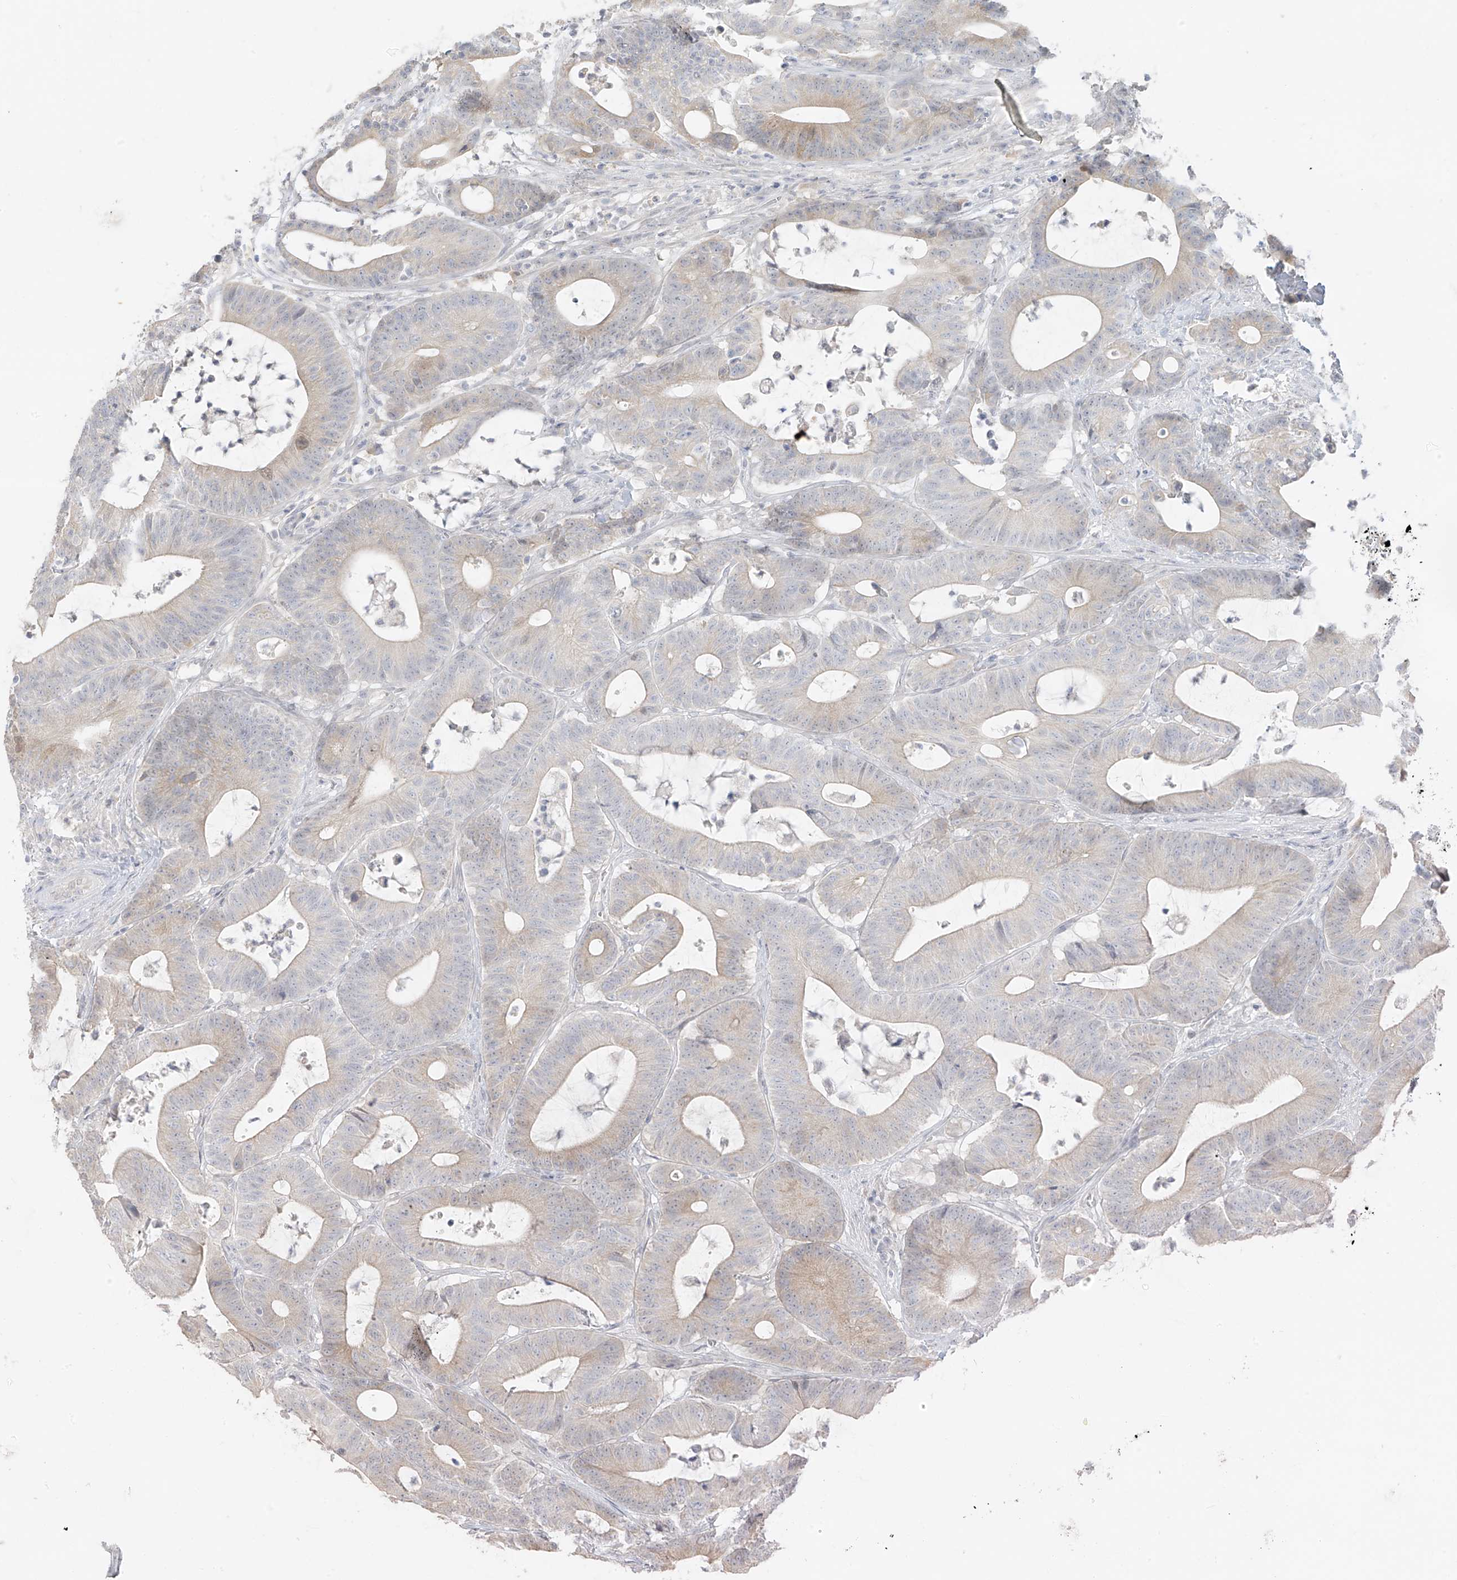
{"staining": {"intensity": "weak", "quantity": "25%-75%", "location": "cytoplasmic/membranous"}, "tissue": "colorectal cancer", "cell_type": "Tumor cells", "image_type": "cancer", "snomed": [{"axis": "morphology", "description": "Adenocarcinoma, NOS"}, {"axis": "topography", "description": "Colon"}], "caption": "A brown stain highlights weak cytoplasmic/membranous expression of a protein in human colorectal cancer (adenocarcinoma) tumor cells. (DAB (3,3'-diaminobenzidine) = brown stain, brightfield microscopy at high magnification).", "gene": "DCDC2", "patient": {"sex": "female", "age": 84}}